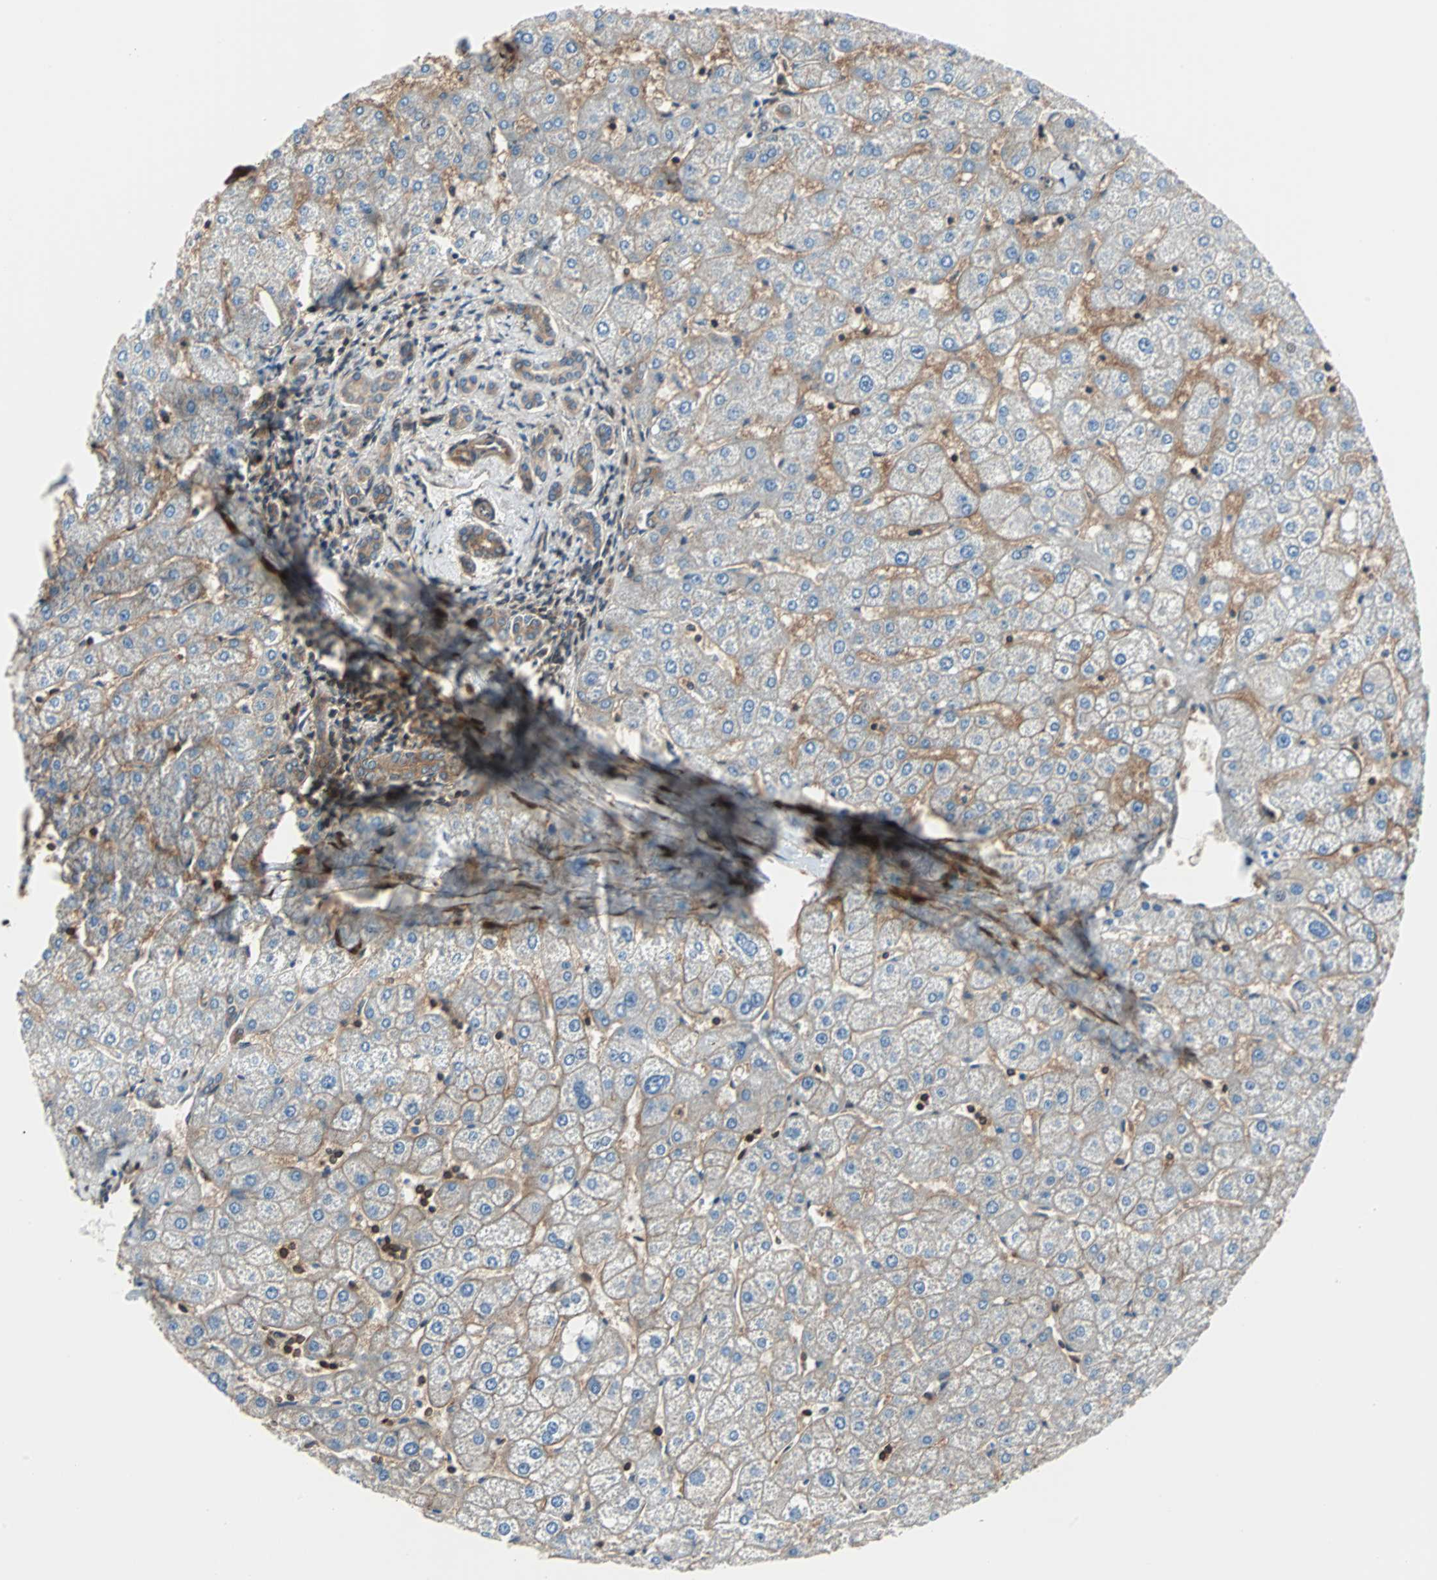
{"staining": {"intensity": "moderate", "quantity": ">75%", "location": "cytoplasmic/membranous"}, "tissue": "liver", "cell_type": "Cholangiocytes", "image_type": "normal", "snomed": [{"axis": "morphology", "description": "Normal tissue, NOS"}, {"axis": "topography", "description": "Liver"}], "caption": "Immunohistochemistry of normal human liver demonstrates medium levels of moderate cytoplasmic/membranous positivity in about >75% of cholangiocytes.", "gene": "RELA", "patient": {"sex": "male", "age": 67}}